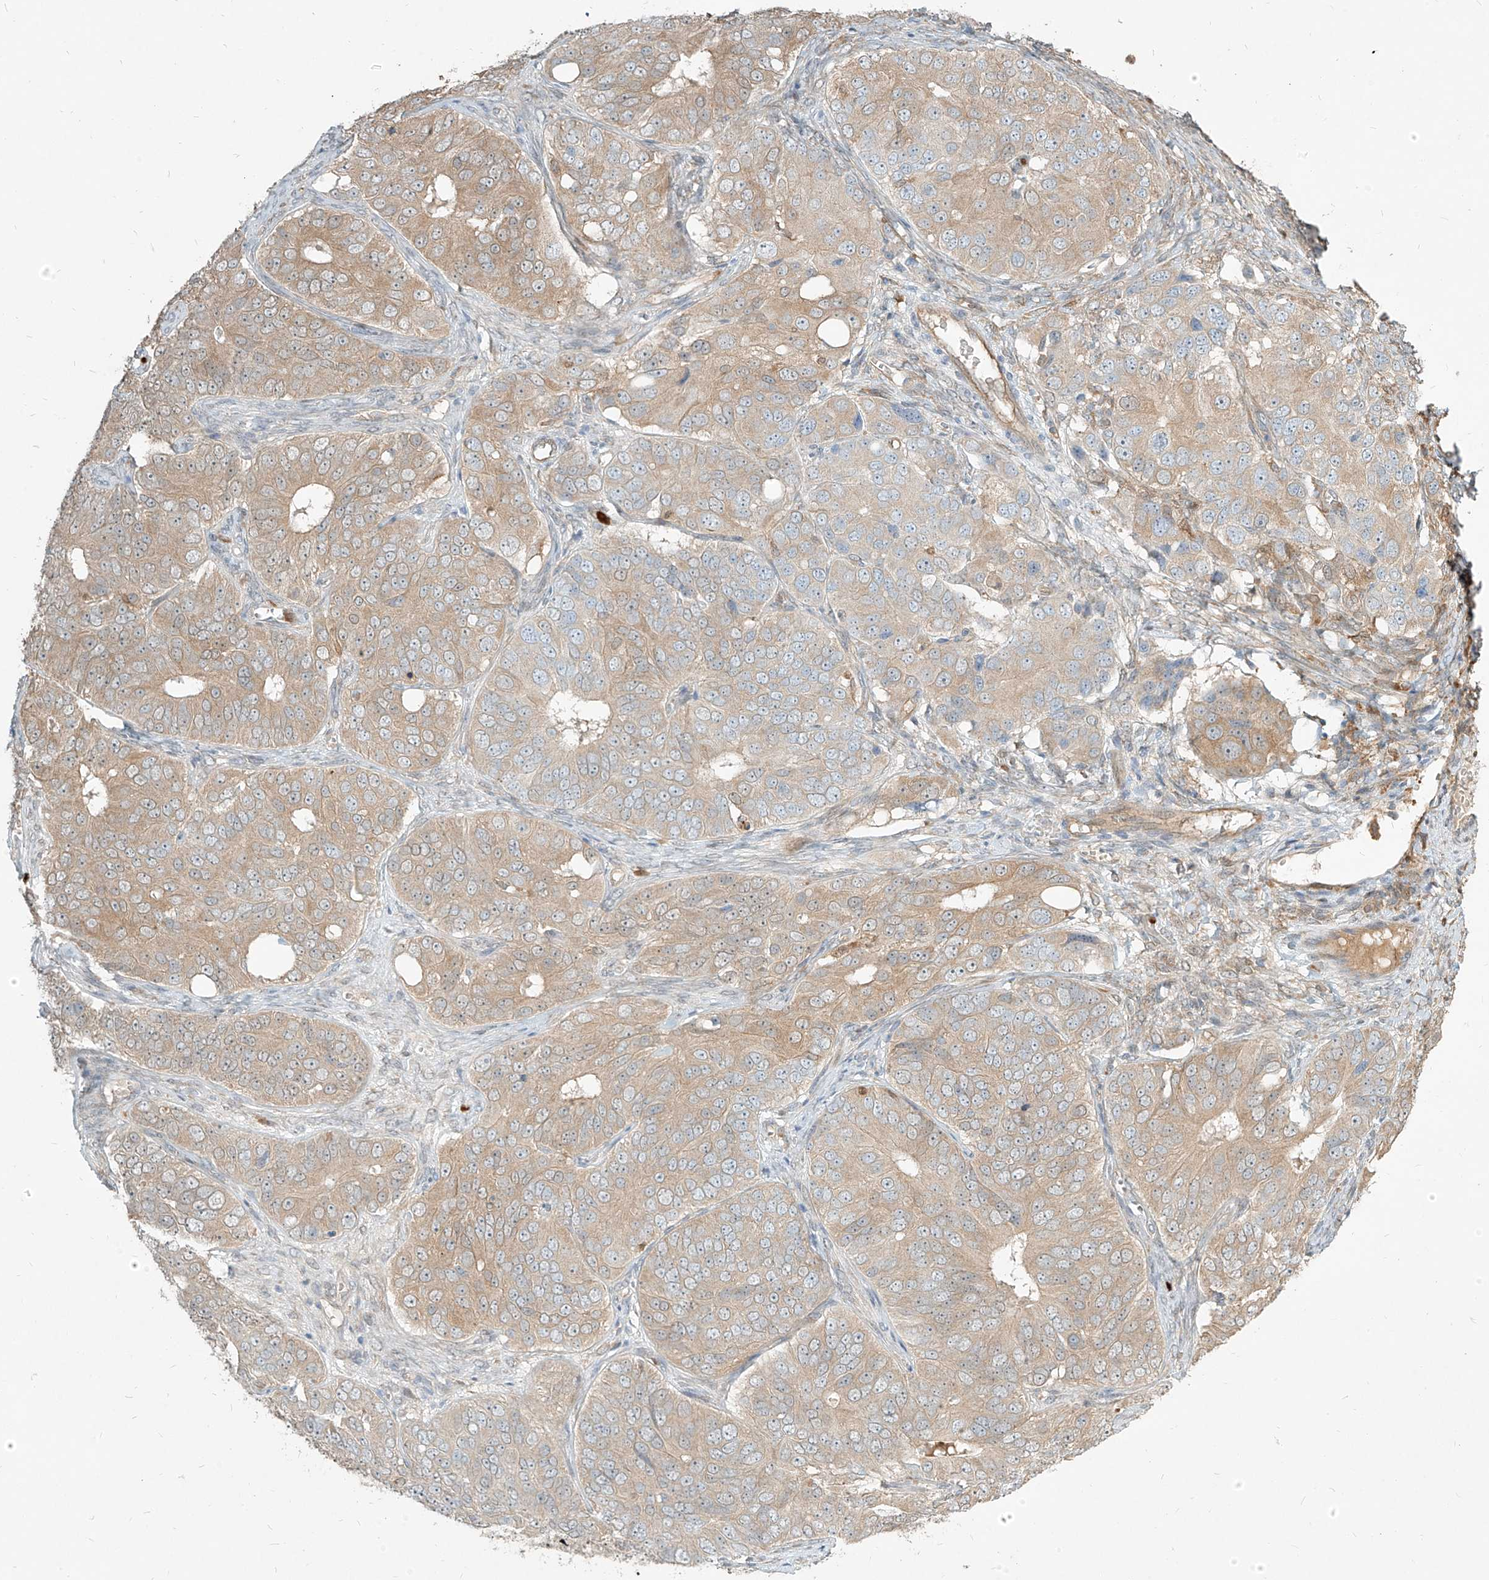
{"staining": {"intensity": "weak", "quantity": "25%-75%", "location": "cytoplasmic/membranous"}, "tissue": "ovarian cancer", "cell_type": "Tumor cells", "image_type": "cancer", "snomed": [{"axis": "morphology", "description": "Carcinoma, endometroid"}, {"axis": "topography", "description": "Ovary"}], "caption": "Protein staining reveals weak cytoplasmic/membranous expression in approximately 25%-75% of tumor cells in ovarian endometroid carcinoma.", "gene": "PGD", "patient": {"sex": "female", "age": 51}}